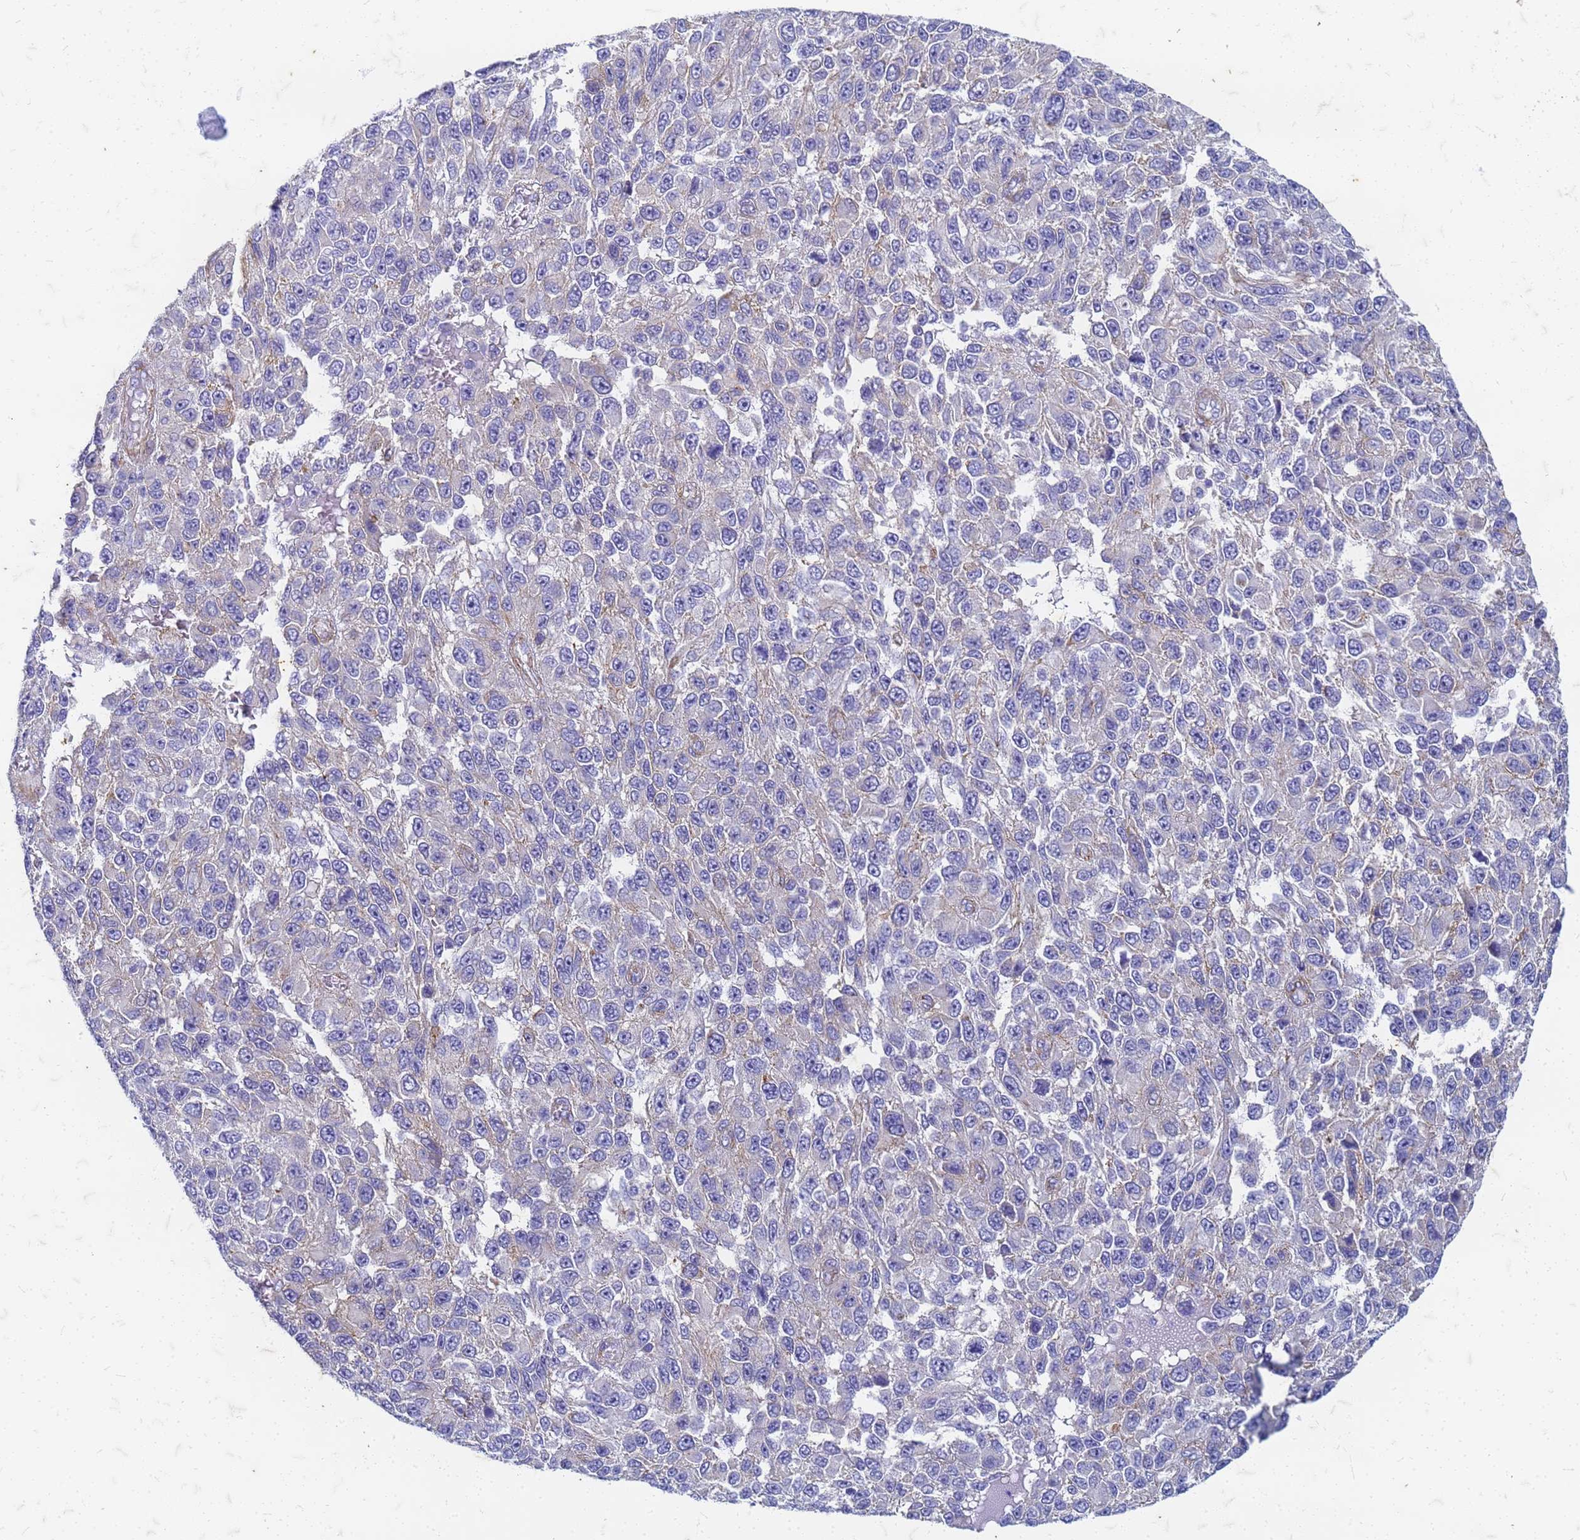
{"staining": {"intensity": "negative", "quantity": "none", "location": "none"}, "tissue": "melanoma", "cell_type": "Tumor cells", "image_type": "cancer", "snomed": [{"axis": "morphology", "description": "Normal tissue, NOS"}, {"axis": "morphology", "description": "Malignant melanoma, NOS"}, {"axis": "topography", "description": "Skin"}], "caption": "Micrograph shows no protein staining in tumor cells of malignant melanoma tissue.", "gene": "TRIM64B", "patient": {"sex": "female", "age": 96}}